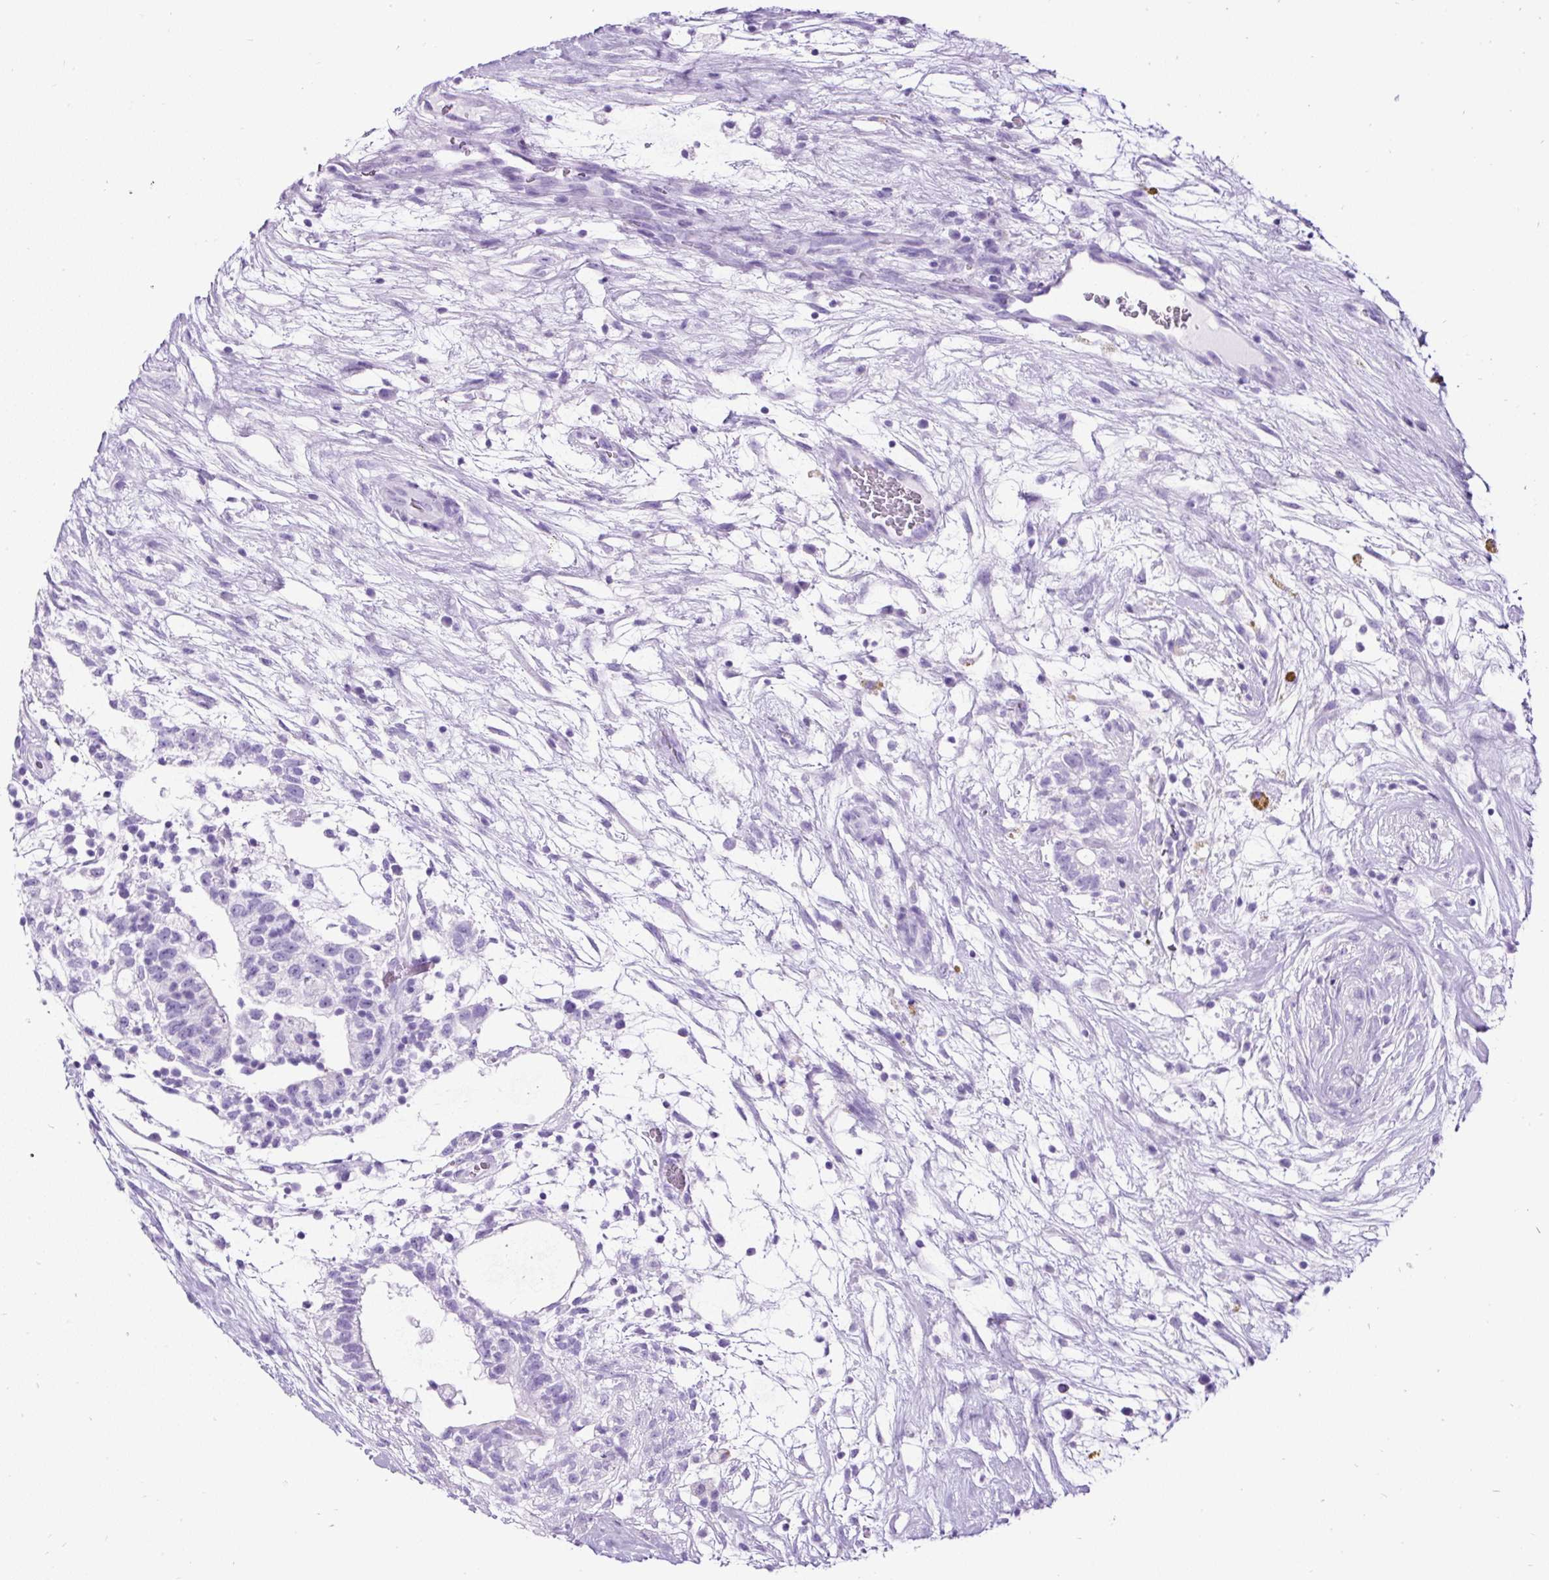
{"staining": {"intensity": "negative", "quantity": "none", "location": "none"}, "tissue": "testis cancer", "cell_type": "Tumor cells", "image_type": "cancer", "snomed": [{"axis": "morphology", "description": "Carcinoma, Embryonal, NOS"}, {"axis": "topography", "description": "Testis"}], "caption": "This is an IHC image of testis embryonal carcinoma. There is no staining in tumor cells.", "gene": "PDIA2", "patient": {"sex": "male", "age": 32}}